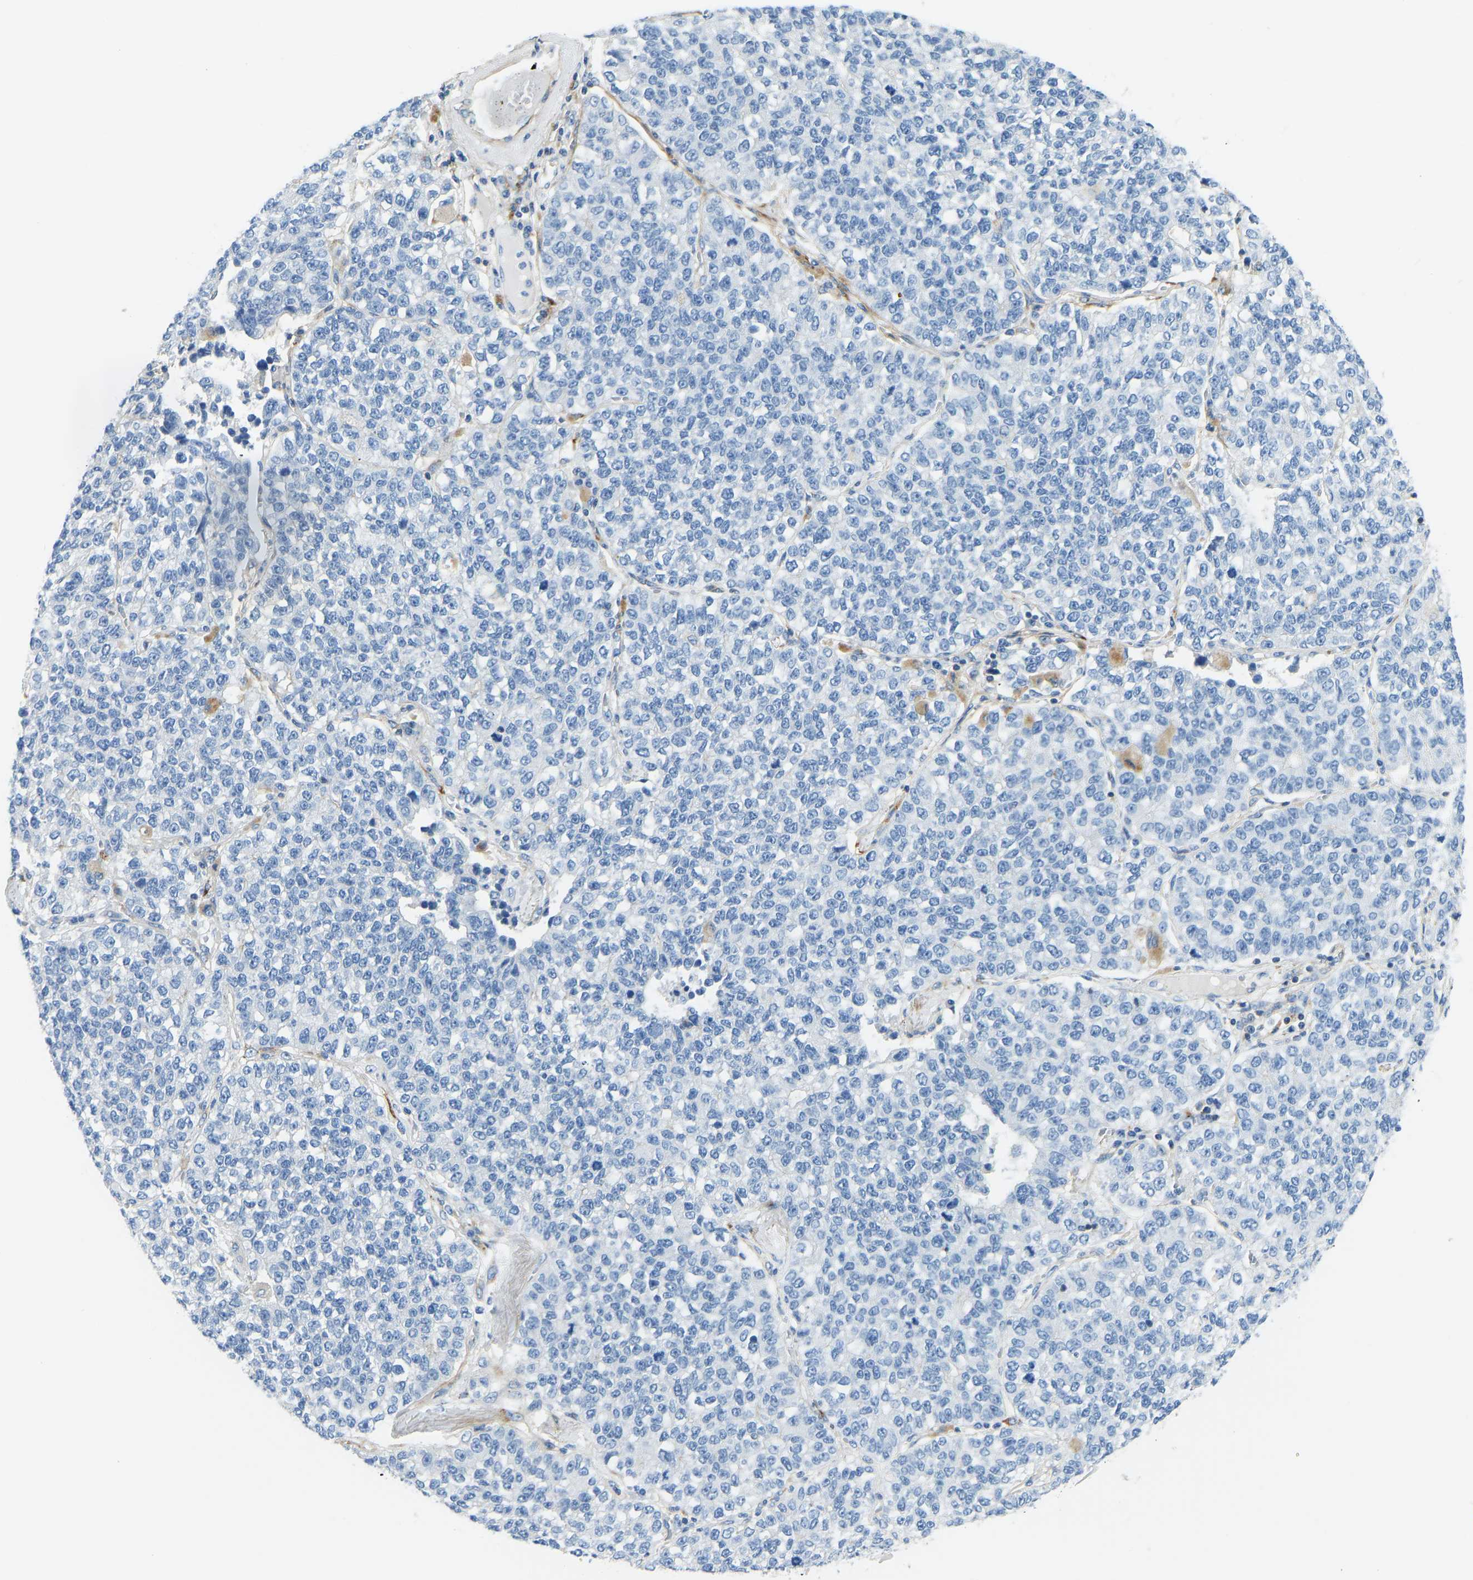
{"staining": {"intensity": "negative", "quantity": "none", "location": "none"}, "tissue": "lung cancer", "cell_type": "Tumor cells", "image_type": "cancer", "snomed": [{"axis": "morphology", "description": "Adenocarcinoma, NOS"}, {"axis": "topography", "description": "Lung"}], "caption": "The immunohistochemistry (IHC) image has no significant staining in tumor cells of lung cancer (adenocarcinoma) tissue.", "gene": "COL15A1", "patient": {"sex": "male", "age": 49}}